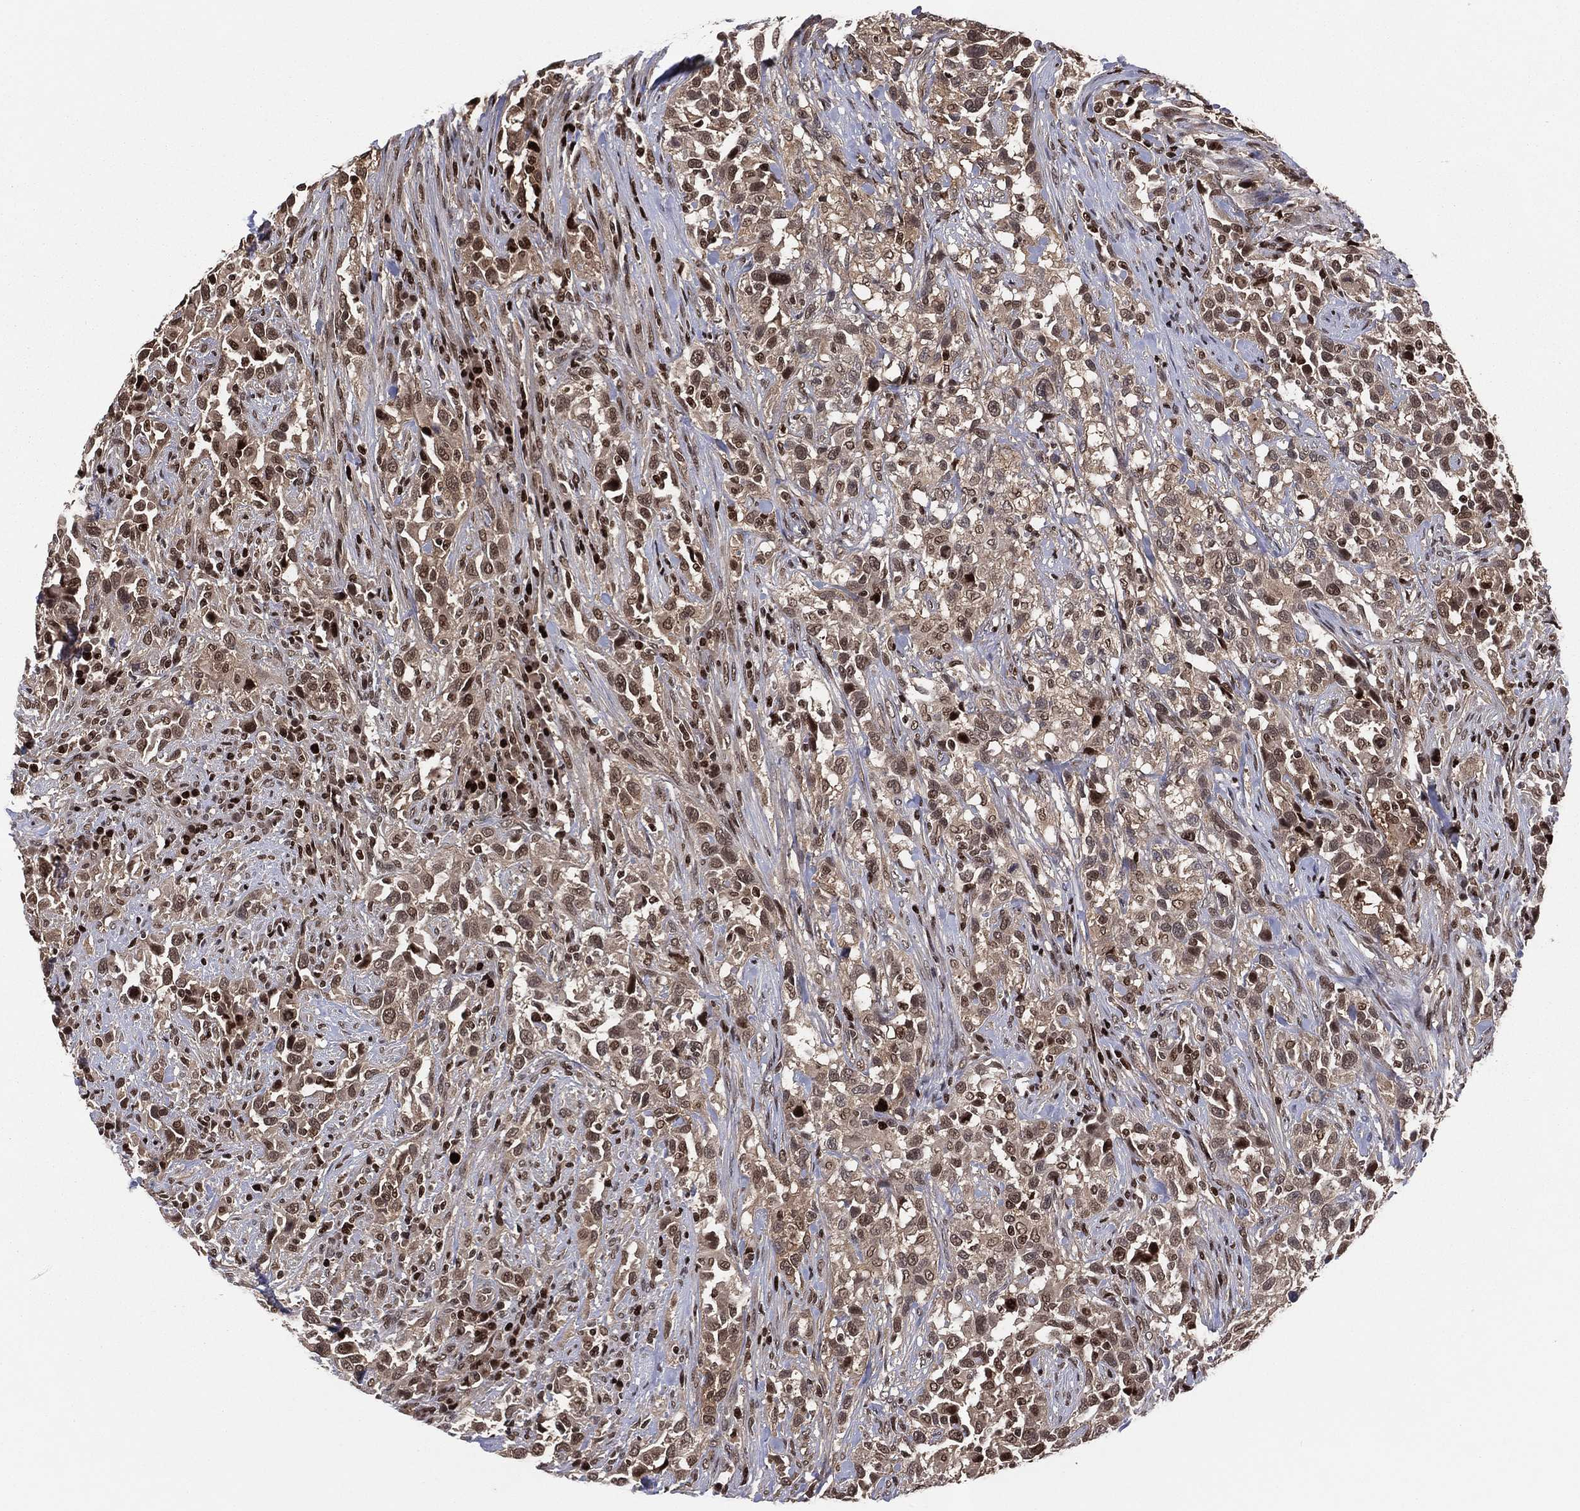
{"staining": {"intensity": "moderate", "quantity": "25%-75%", "location": "cytoplasmic/membranous,nuclear"}, "tissue": "urothelial cancer", "cell_type": "Tumor cells", "image_type": "cancer", "snomed": [{"axis": "morphology", "description": "Urothelial carcinoma, NOS"}, {"axis": "morphology", "description": "Urothelial carcinoma, High grade"}, {"axis": "topography", "description": "Urinary bladder"}], "caption": "Tumor cells display medium levels of moderate cytoplasmic/membranous and nuclear expression in approximately 25%-75% of cells in urothelial cancer.", "gene": "PSMA1", "patient": {"sex": "female", "age": 64}}